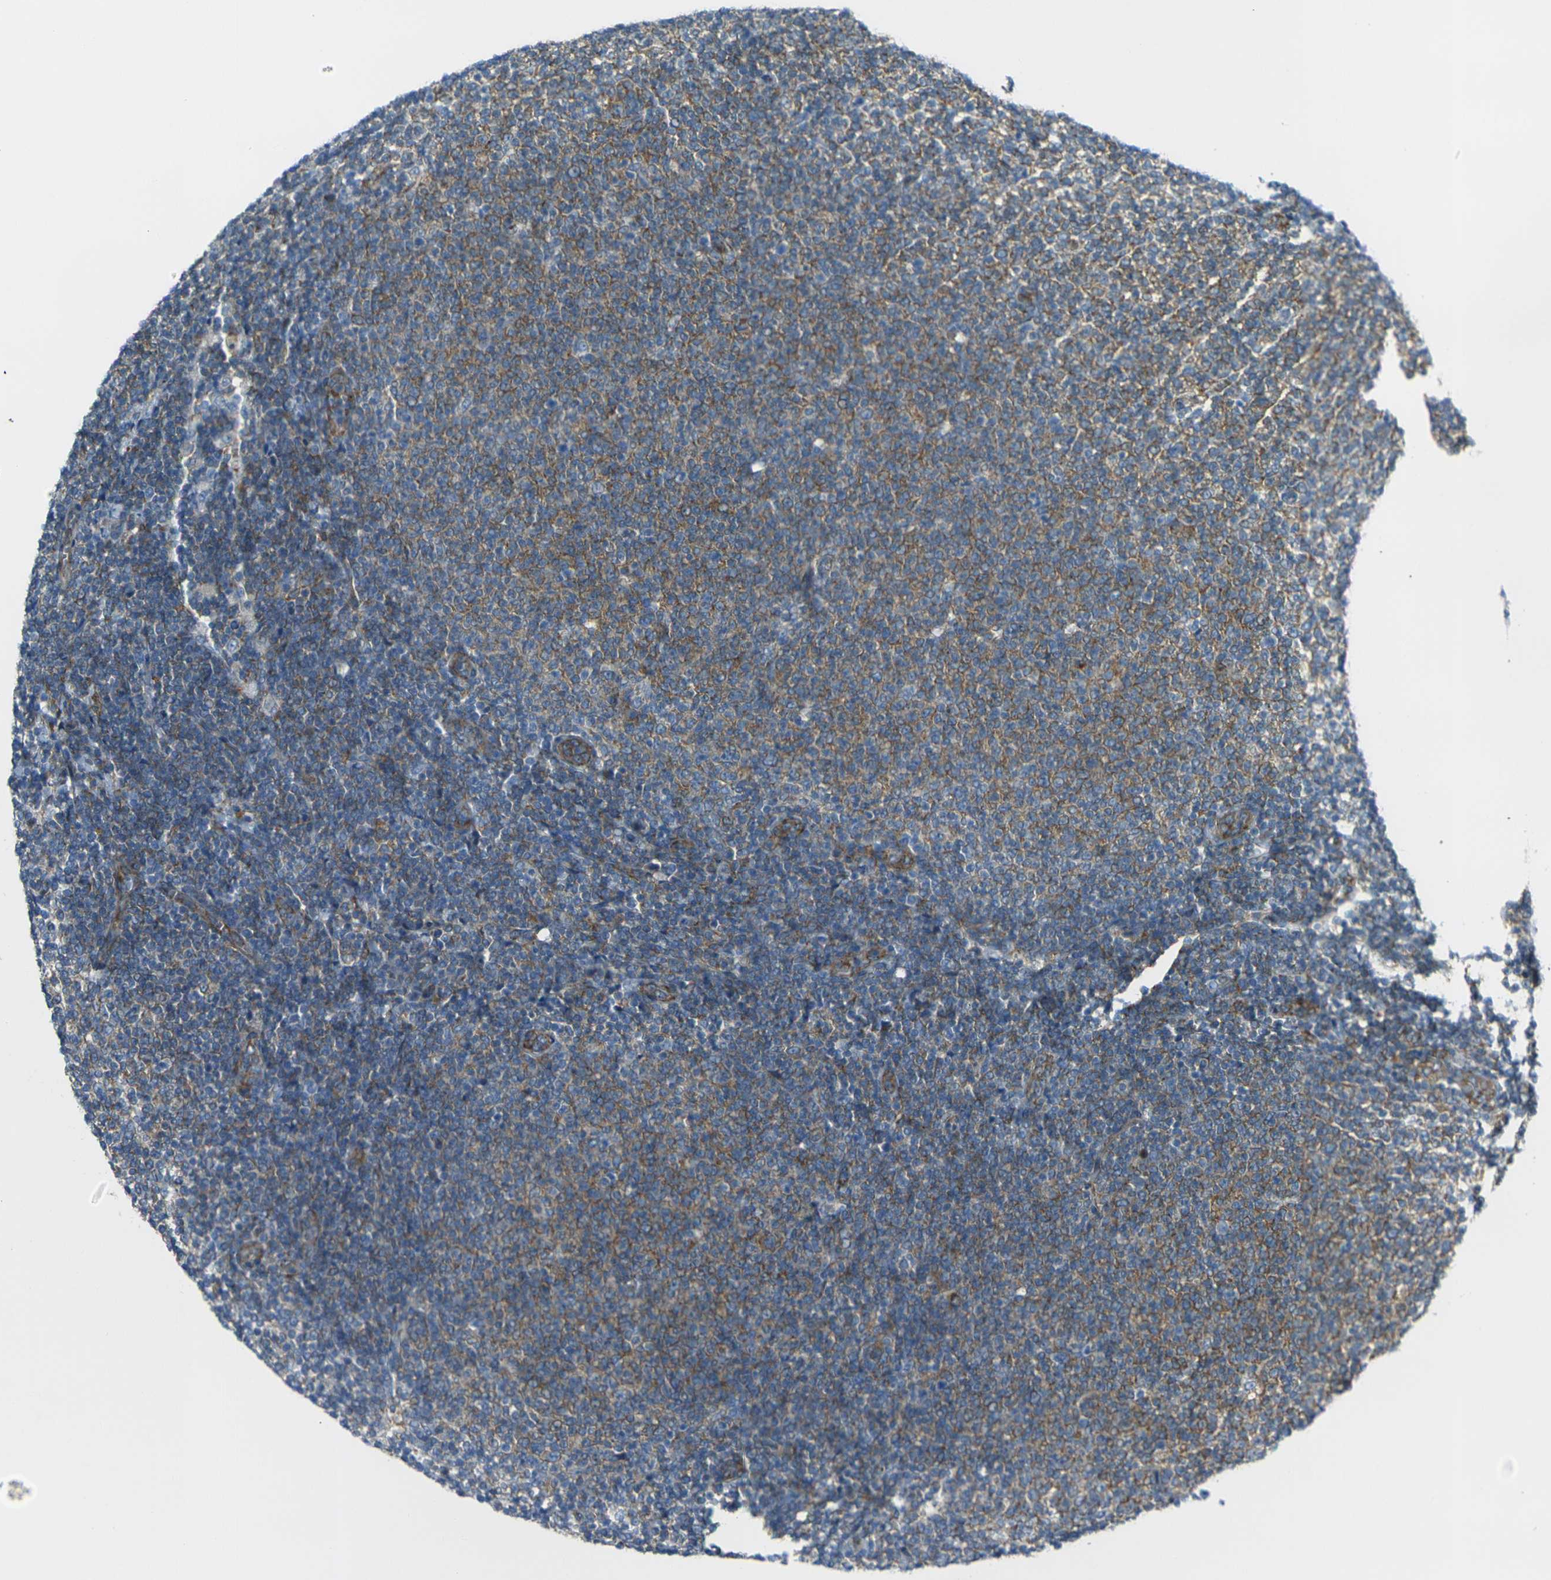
{"staining": {"intensity": "weak", "quantity": "25%-75%", "location": "cytoplasmic/membranous"}, "tissue": "lymphoma", "cell_type": "Tumor cells", "image_type": "cancer", "snomed": [{"axis": "morphology", "description": "Malignant lymphoma, non-Hodgkin's type, Low grade"}, {"axis": "topography", "description": "Lymph node"}], "caption": "Immunohistochemistry of human lymphoma exhibits low levels of weak cytoplasmic/membranous positivity in about 25%-75% of tumor cells.", "gene": "CELSR2", "patient": {"sex": "male", "age": 66}}